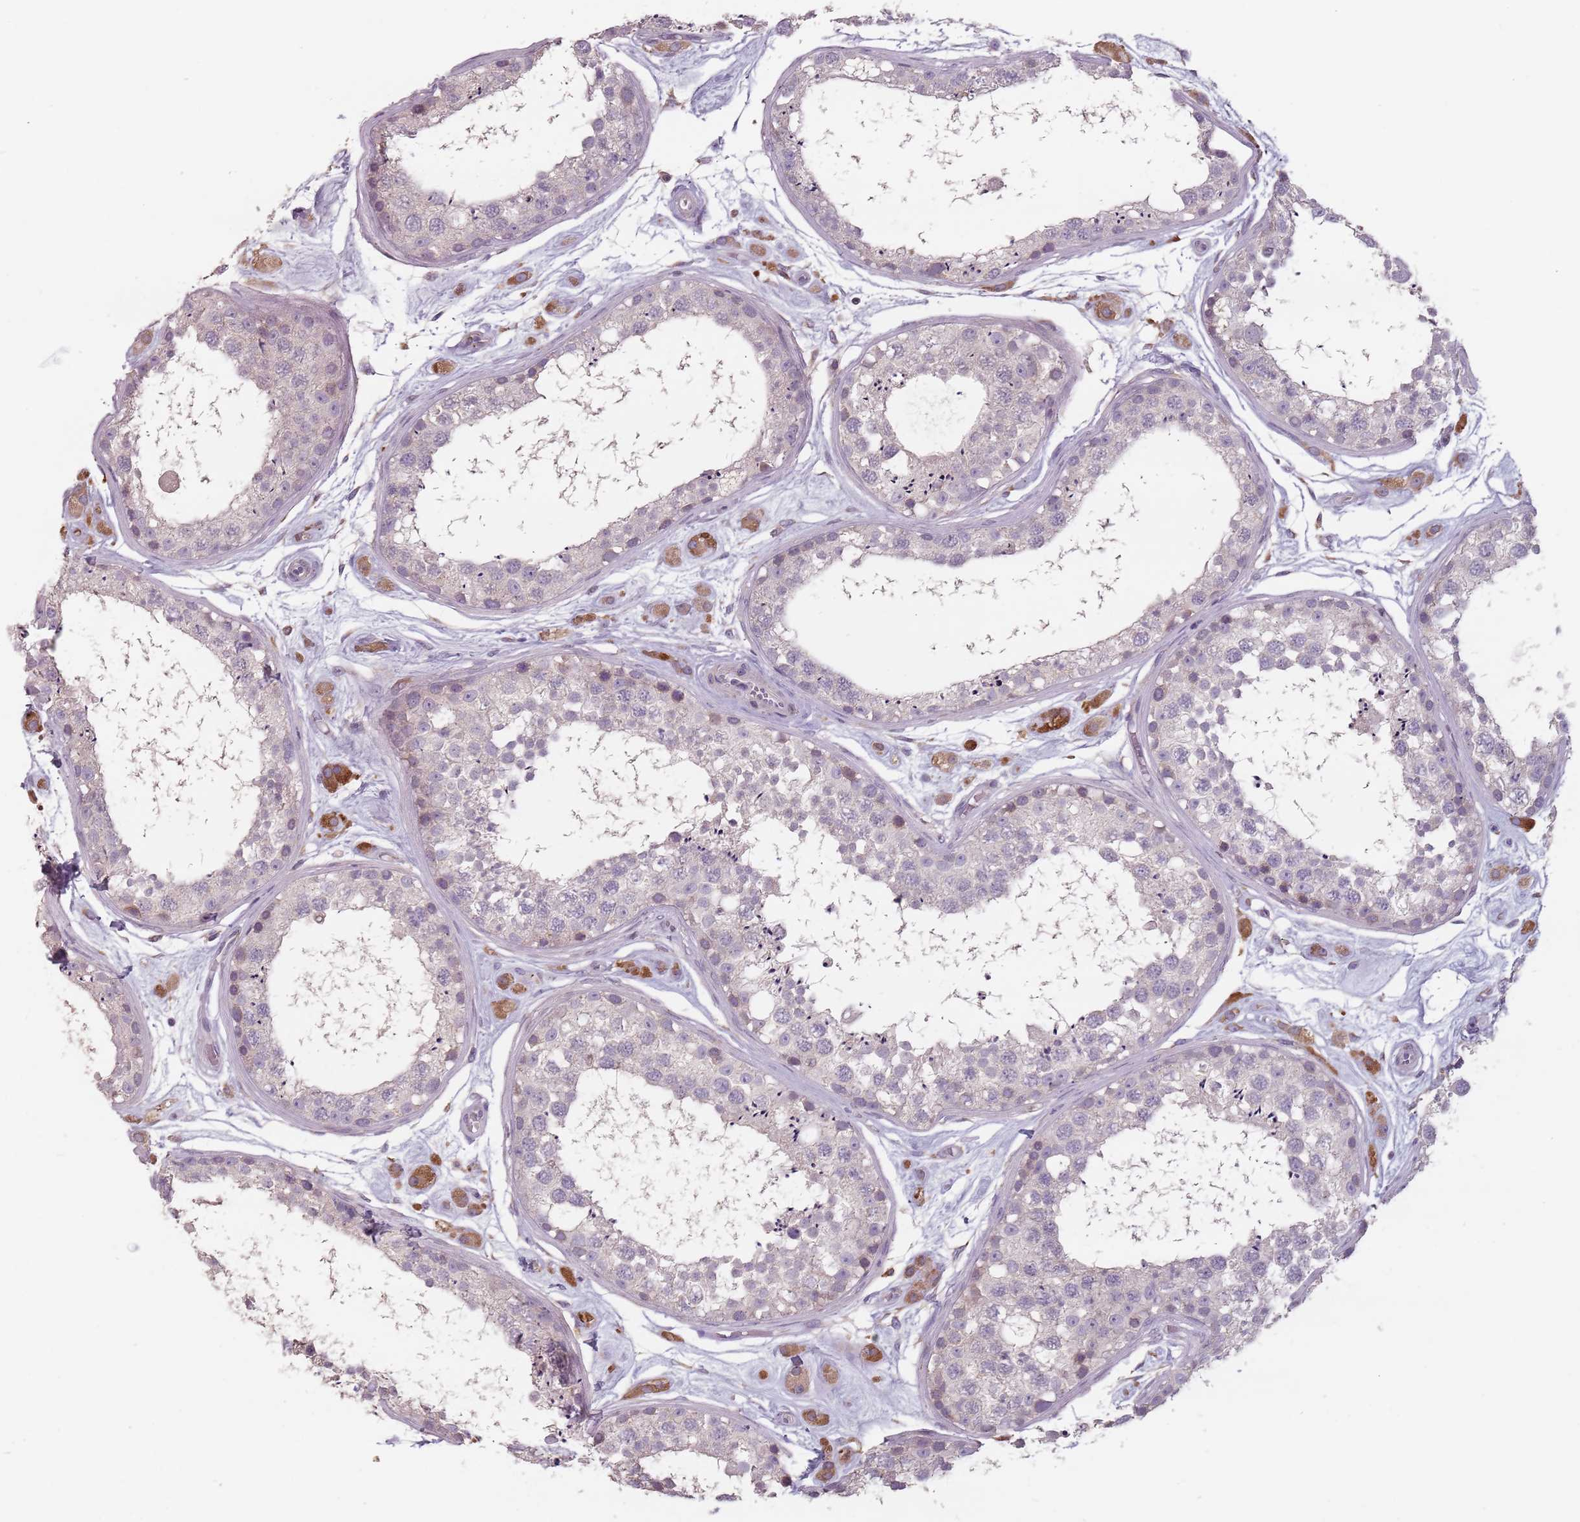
{"staining": {"intensity": "negative", "quantity": "none", "location": "none"}, "tissue": "testis", "cell_type": "Cells in seminiferous ducts", "image_type": "normal", "snomed": [{"axis": "morphology", "description": "Normal tissue, NOS"}, {"axis": "topography", "description": "Testis"}], "caption": "Normal testis was stained to show a protein in brown. There is no significant expression in cells in seminiferous ducts.", "gene": "RPS9", "patient": {"sex": "male", "age": 25}}